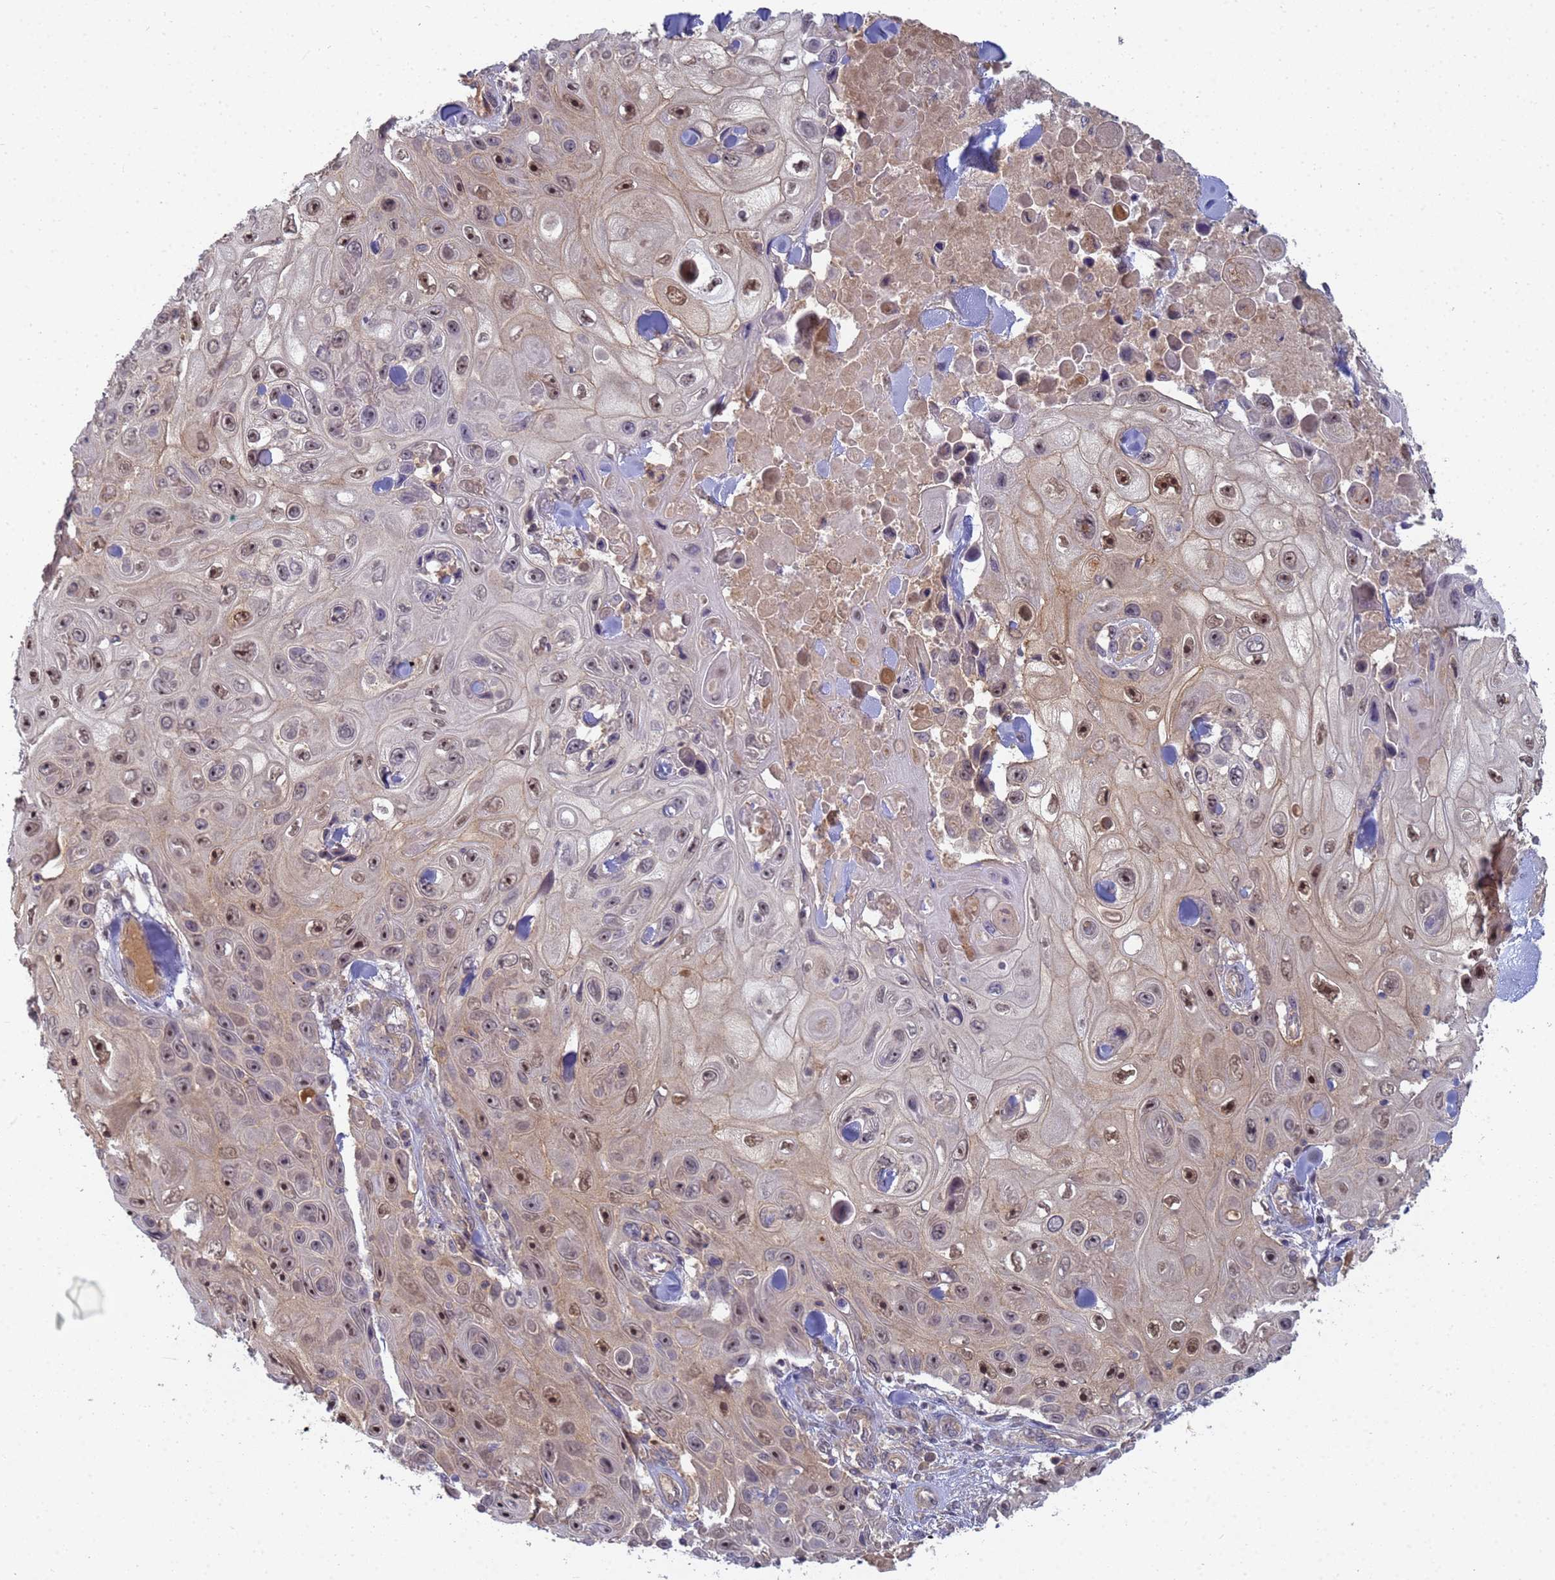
{"staining": {"intensity": "moderate", "quantity": ">75%", "location": "nuclear"}, "tissue": "skin cancer", "cell_type": "Tumor cells", "image_type": "cancer", "snomed": [{"axis": "morphology", "description": "Squamous cell carcinoma, NOS"}, {"axis": "topography", "description": "Skin"}], "caption": "Immunohistochemical staining of human skin squamous cell carcinoma shows moderate nuclear protein positivity in about >75% of tumor cells. (DAB (3,3'-diaminobenzidine) IHC, brown staining for protein, blue staining for nuclei).", "gene": "SHARPIN", "patient": {"sex": "male", "age": 82}}